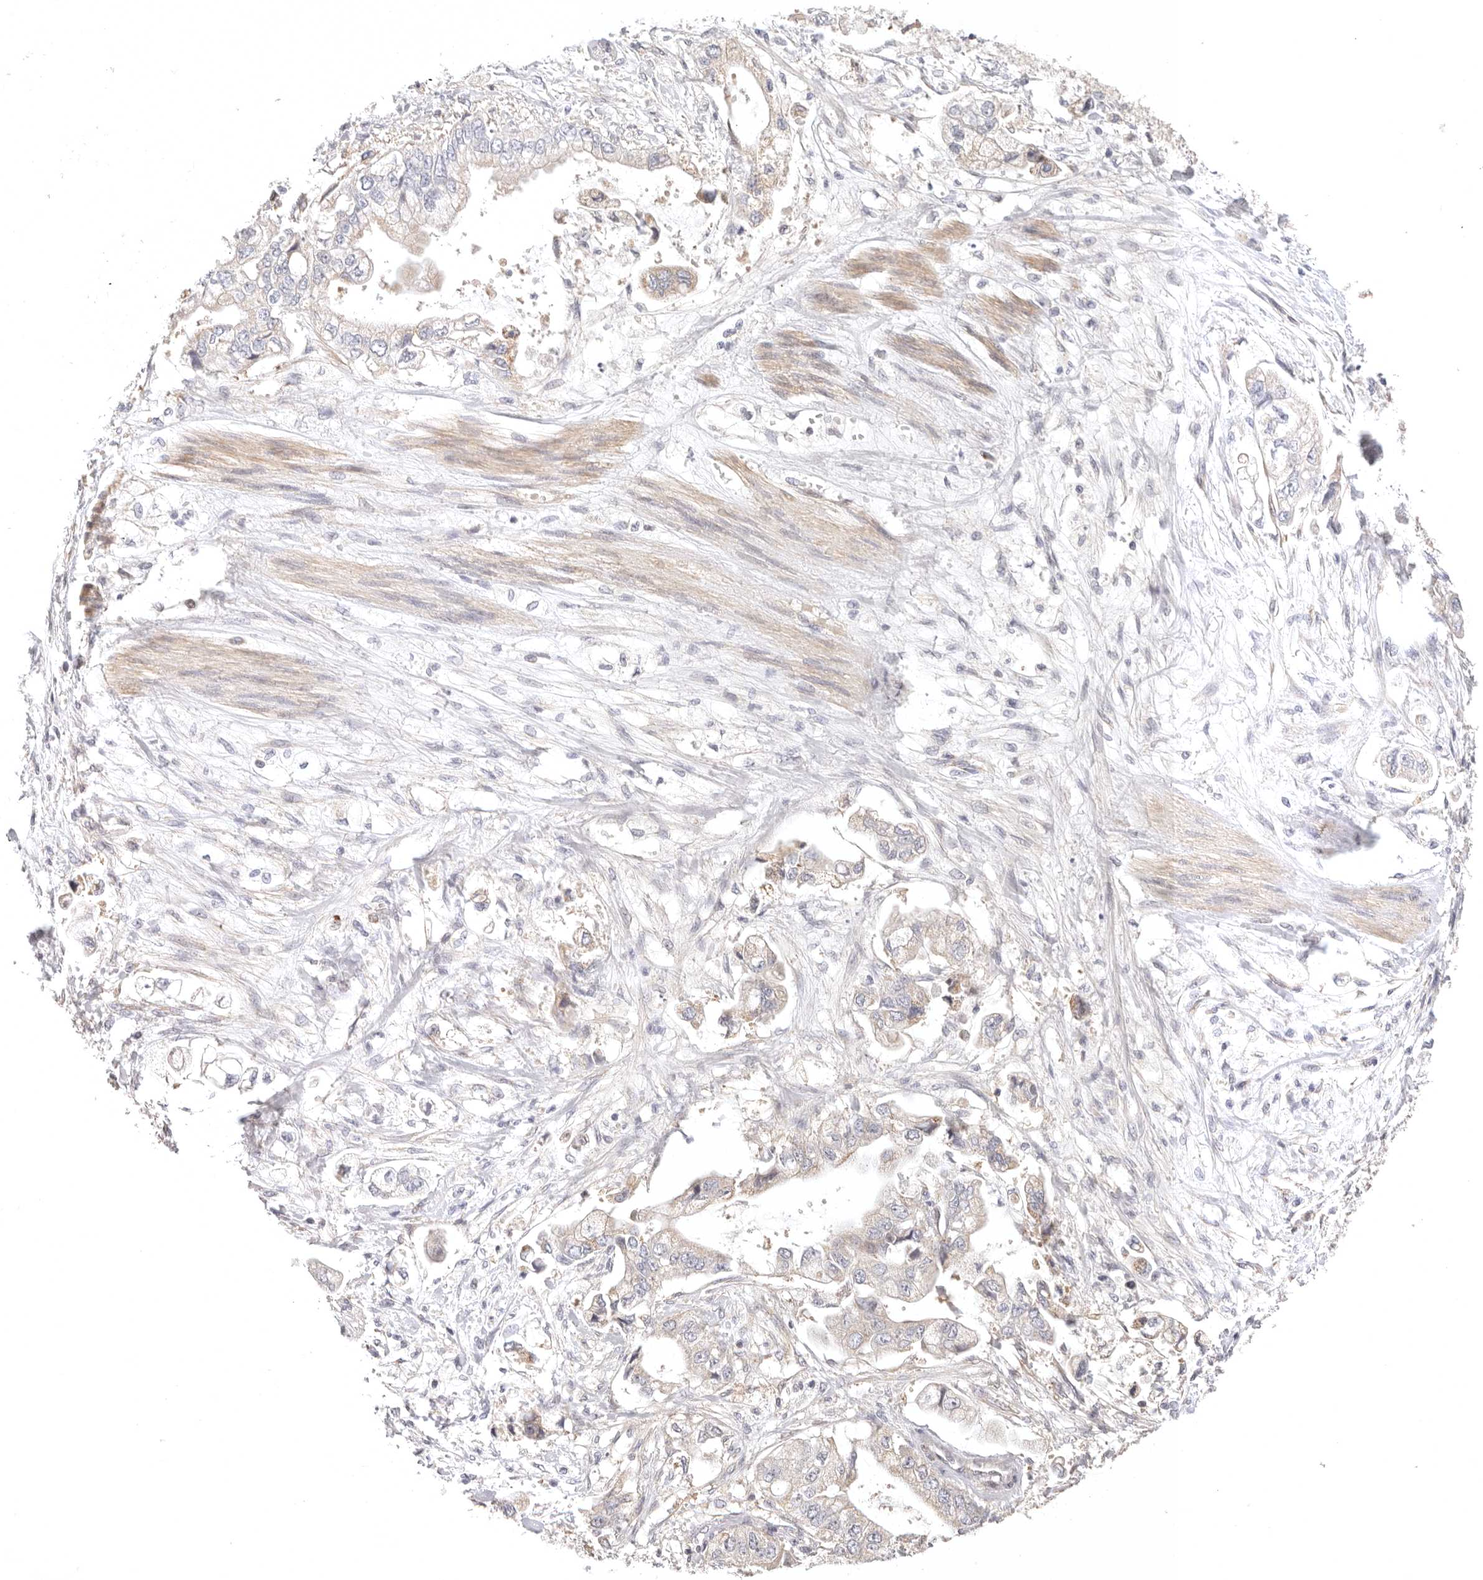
{"staining": {"intensity": "weak", "quantity": "<25%", "location": "cytoplasmic/membranous"}, "tissue": "stomach cancer", "cell_type": "Tumor cells", "image_type": "cancer", "snomed": [{"axis": "morphology", "description": "Adenocarcinoma, NOS"}, {"axis": "topography", "description": "Stomach"}], "caption": "DAB (3,3'-diaminobenzidine) immunohistochemical staining of stomach cancer reveals no significant positivity in tumor cells.", "gene": "KCMF1", "patient": {"sex": "male", "age": 62}}